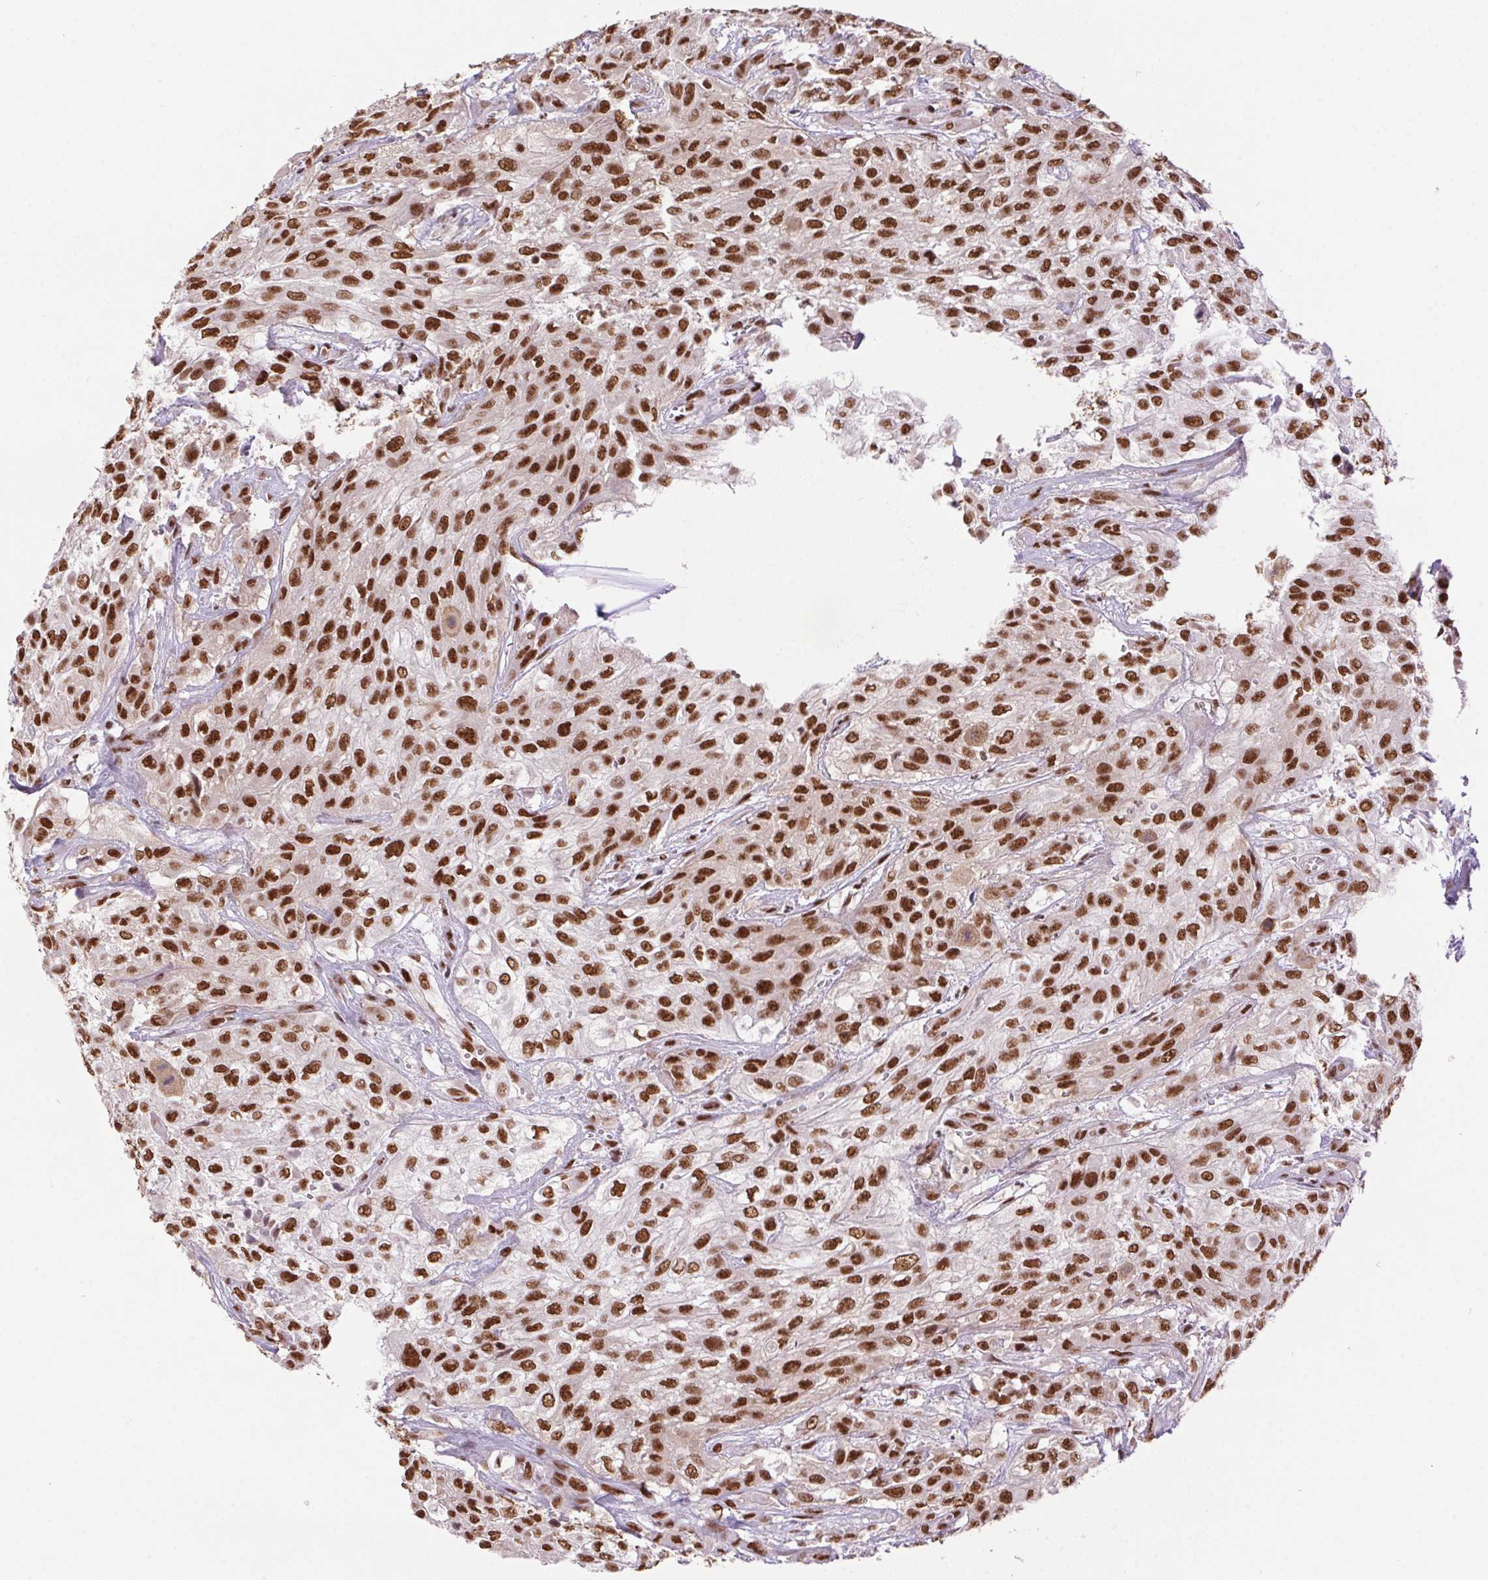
{"staining": {"intensity": "strong", "quantity": ">75%", "location": "nuclear"}, "tissue": "urothelial cancer", "cell_type": "Tumor cells", "image_type": "cancer", "snomed": [{"axis": "morphology", "description": "Urothelial carcinoma, High grade"}, {"axis": "topography", "description": "Urinary bladder"}], "caption": "Strong nuclear expression is identified in approximately >75% of tumor cells in urothelial cancer. The protein of interest is shown in brown color, while the nuclei are stained blue.", "gene": "ZNF207", "patient": {"sex": "male", "age": 57}}